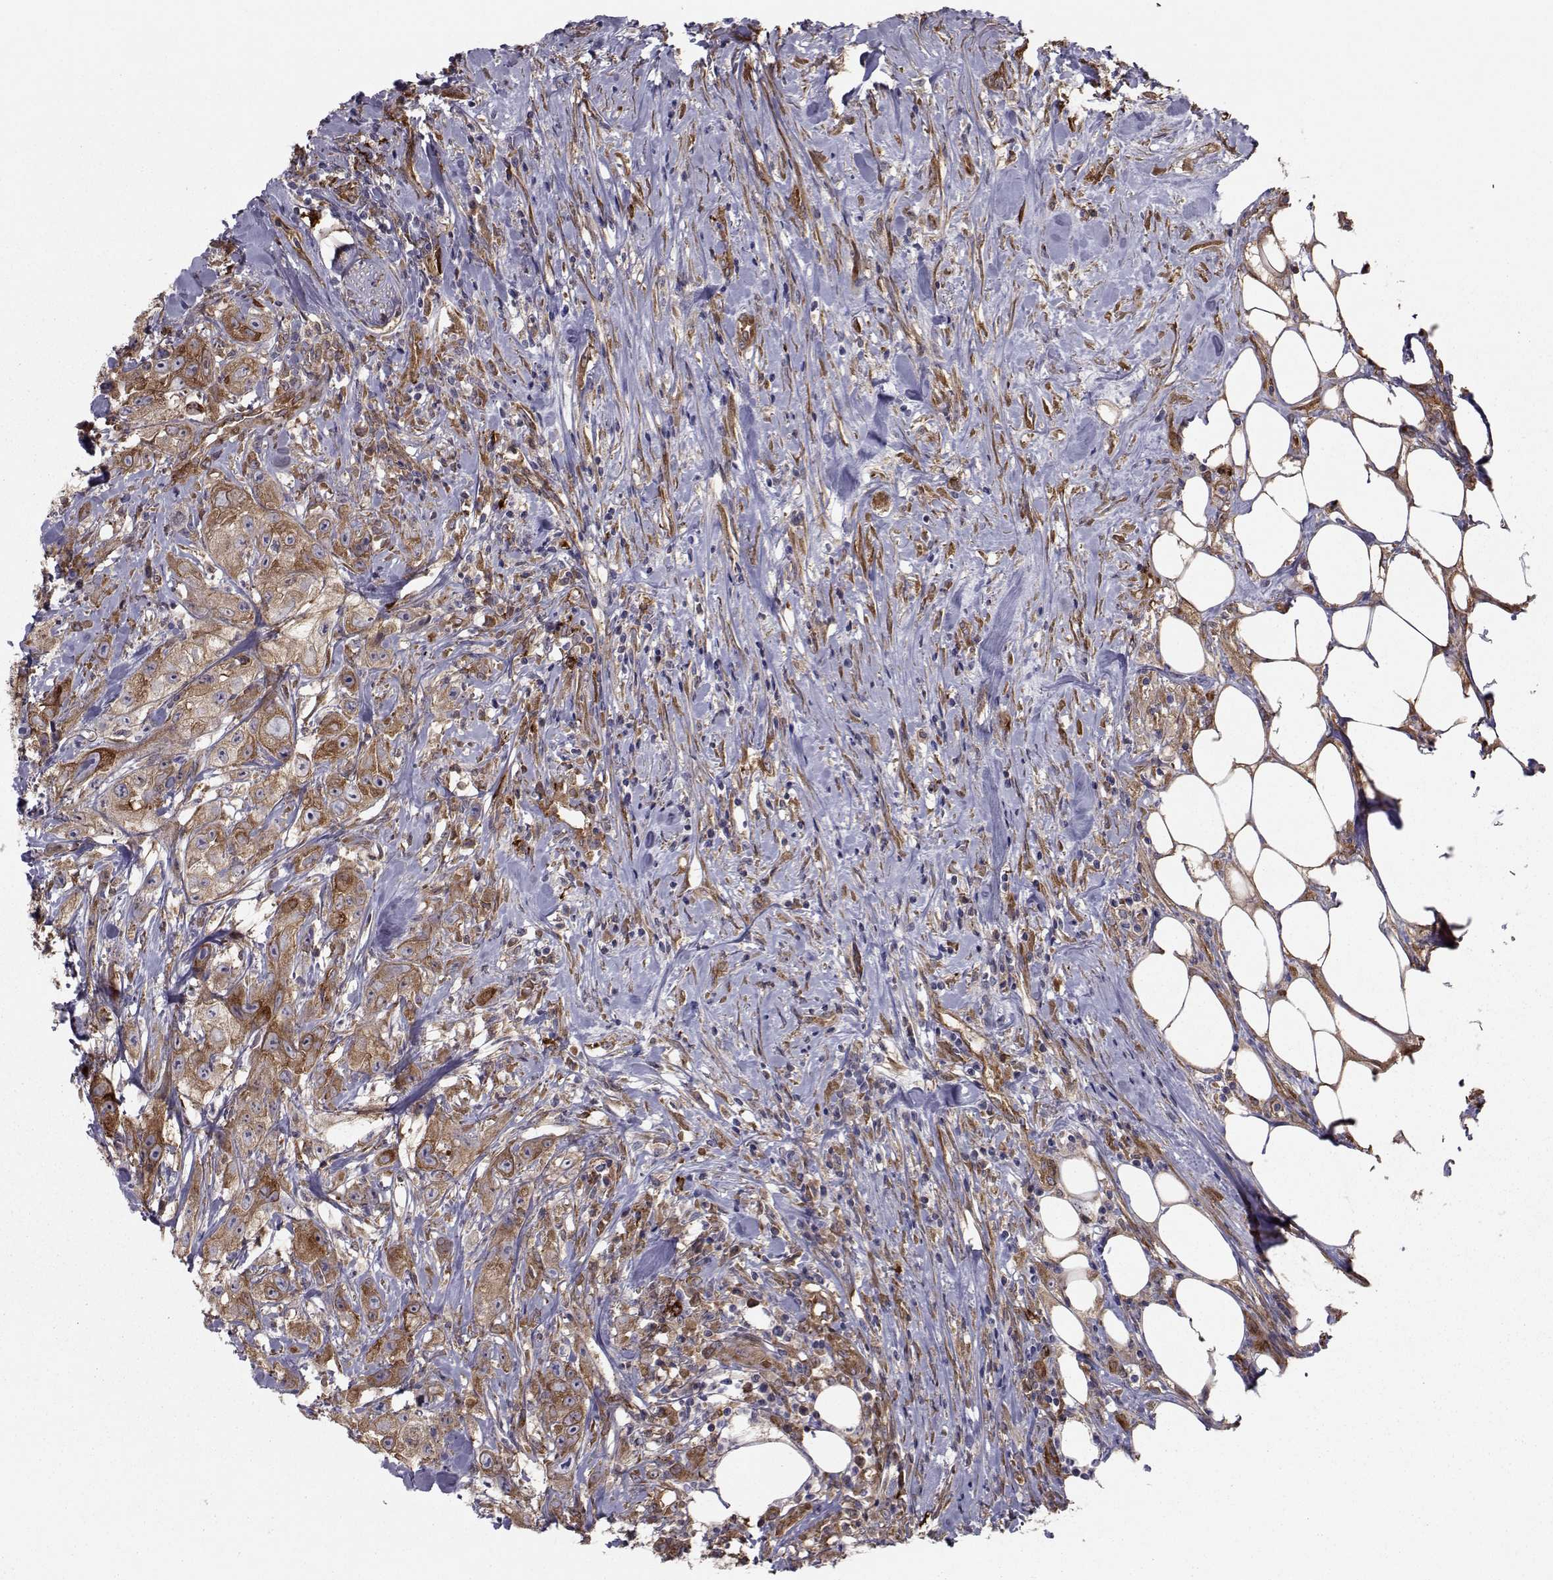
{"staining": {"intensity": "strong", "quantity": ">75%", "location": "cytoplasmic/membranous"}, "tissue": "urothelial cancer", "cell_type": "Tumor cells", "image_type": "cancer", "snomed": [{"axis": "morphology", "description": "Urothelial carcinoma, High grade"}, {"axis": "topography", "description": "Urinary bladder"}], "caption": "Protein expression analysis of human urothelial carcinoma (high-grade) reveals strong cytoplasmic/membranous expression in about >75% of tumor cells.", "gene": "TRIP10", "patient": {"sex": "male", "age": 79}}